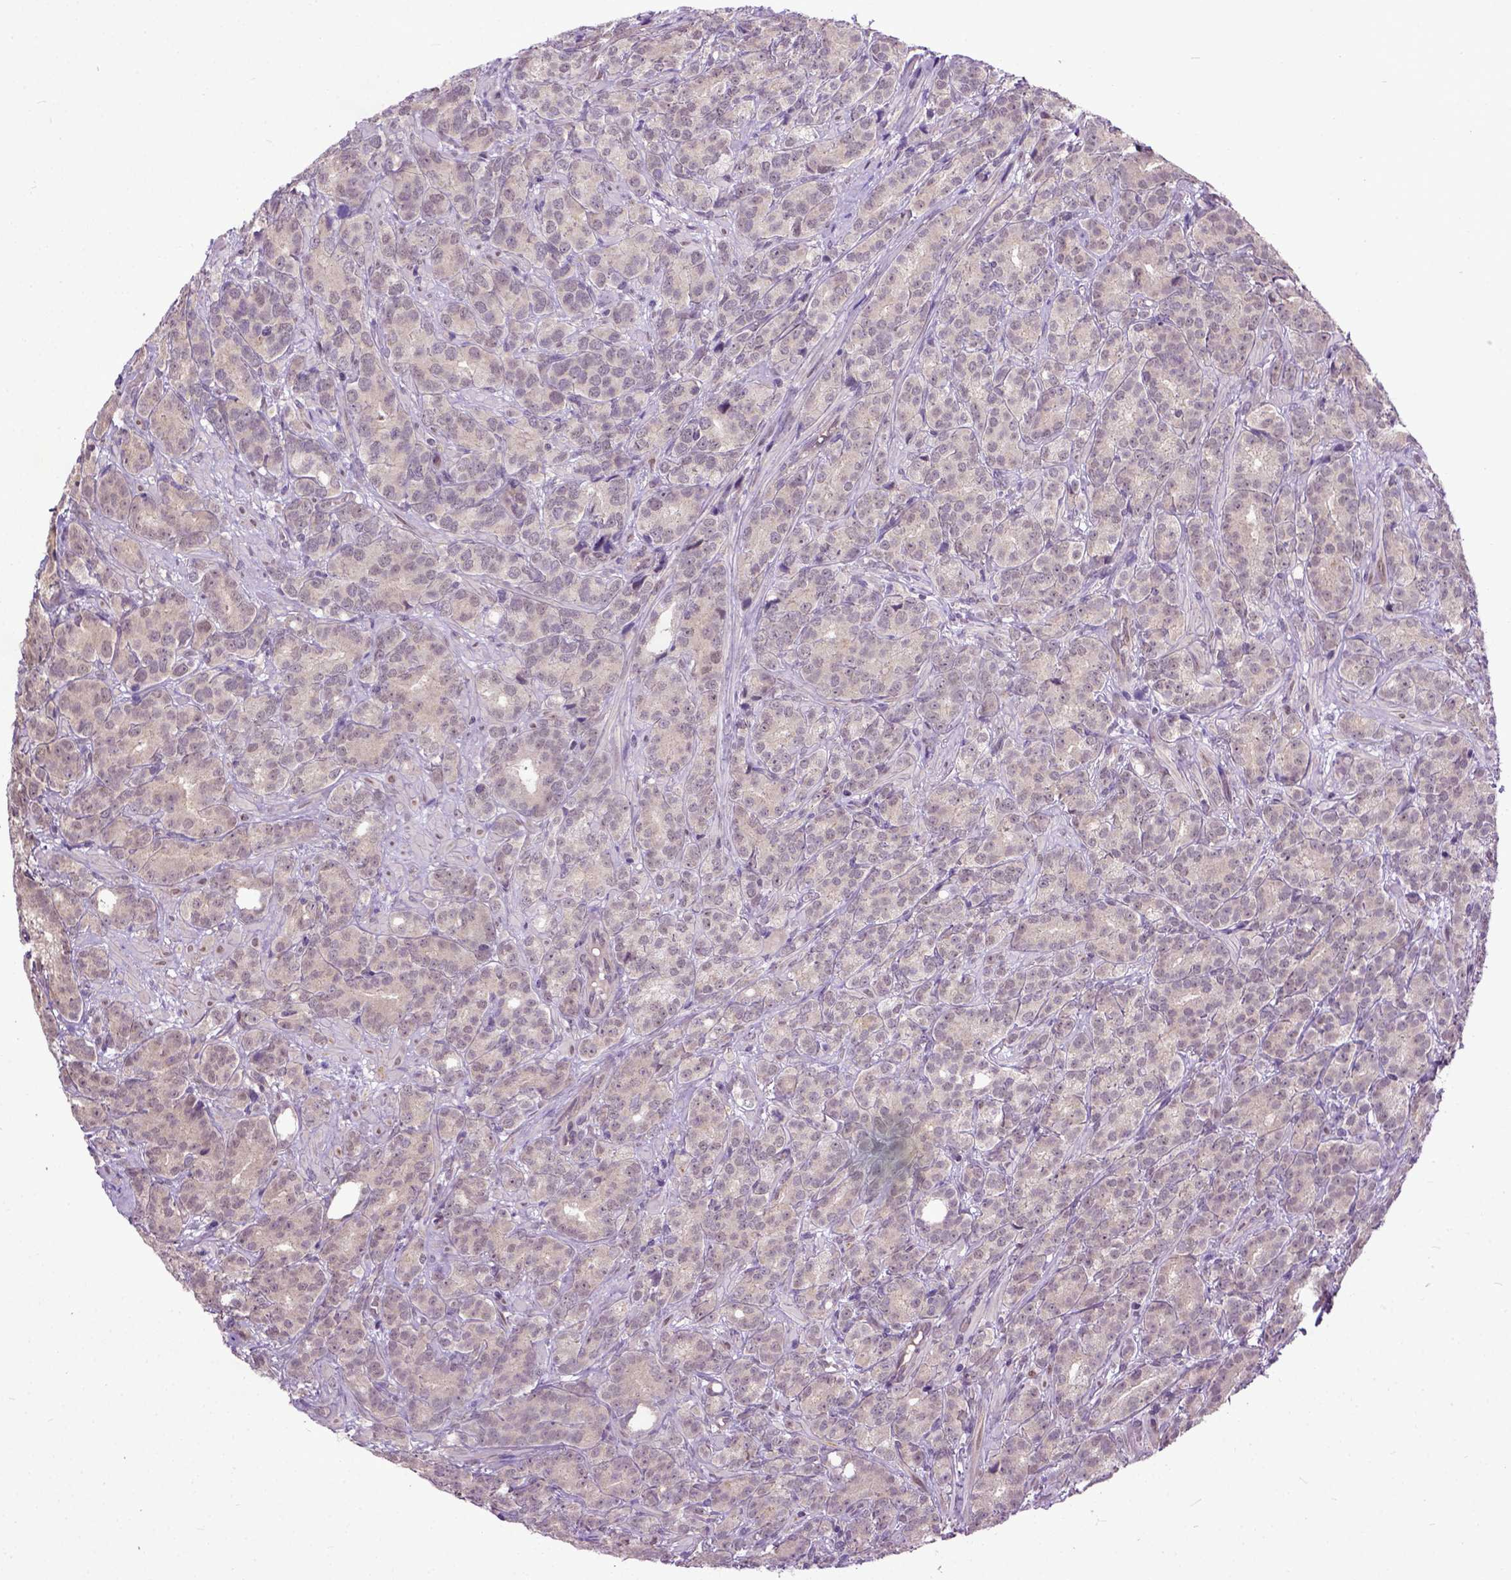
{"staining": {"intensity": "negative", "quantity": "none", "location": "none"}, "tissue": "prostate cancer", "cell_type": "Tumor cells", "image_type": "cancer", "snomed": [{"axis": "morphology", "description": "Adenocarcinoma, High grade"}, {"axis": "topography", "description": "Prostate"}], "caption": "An image of human prostate cancer (high-grade adenocarcinoma) is negative for staining in tumor cells.", "gene": "UBA3", "patient": {"sex": "male", "age": 90}}